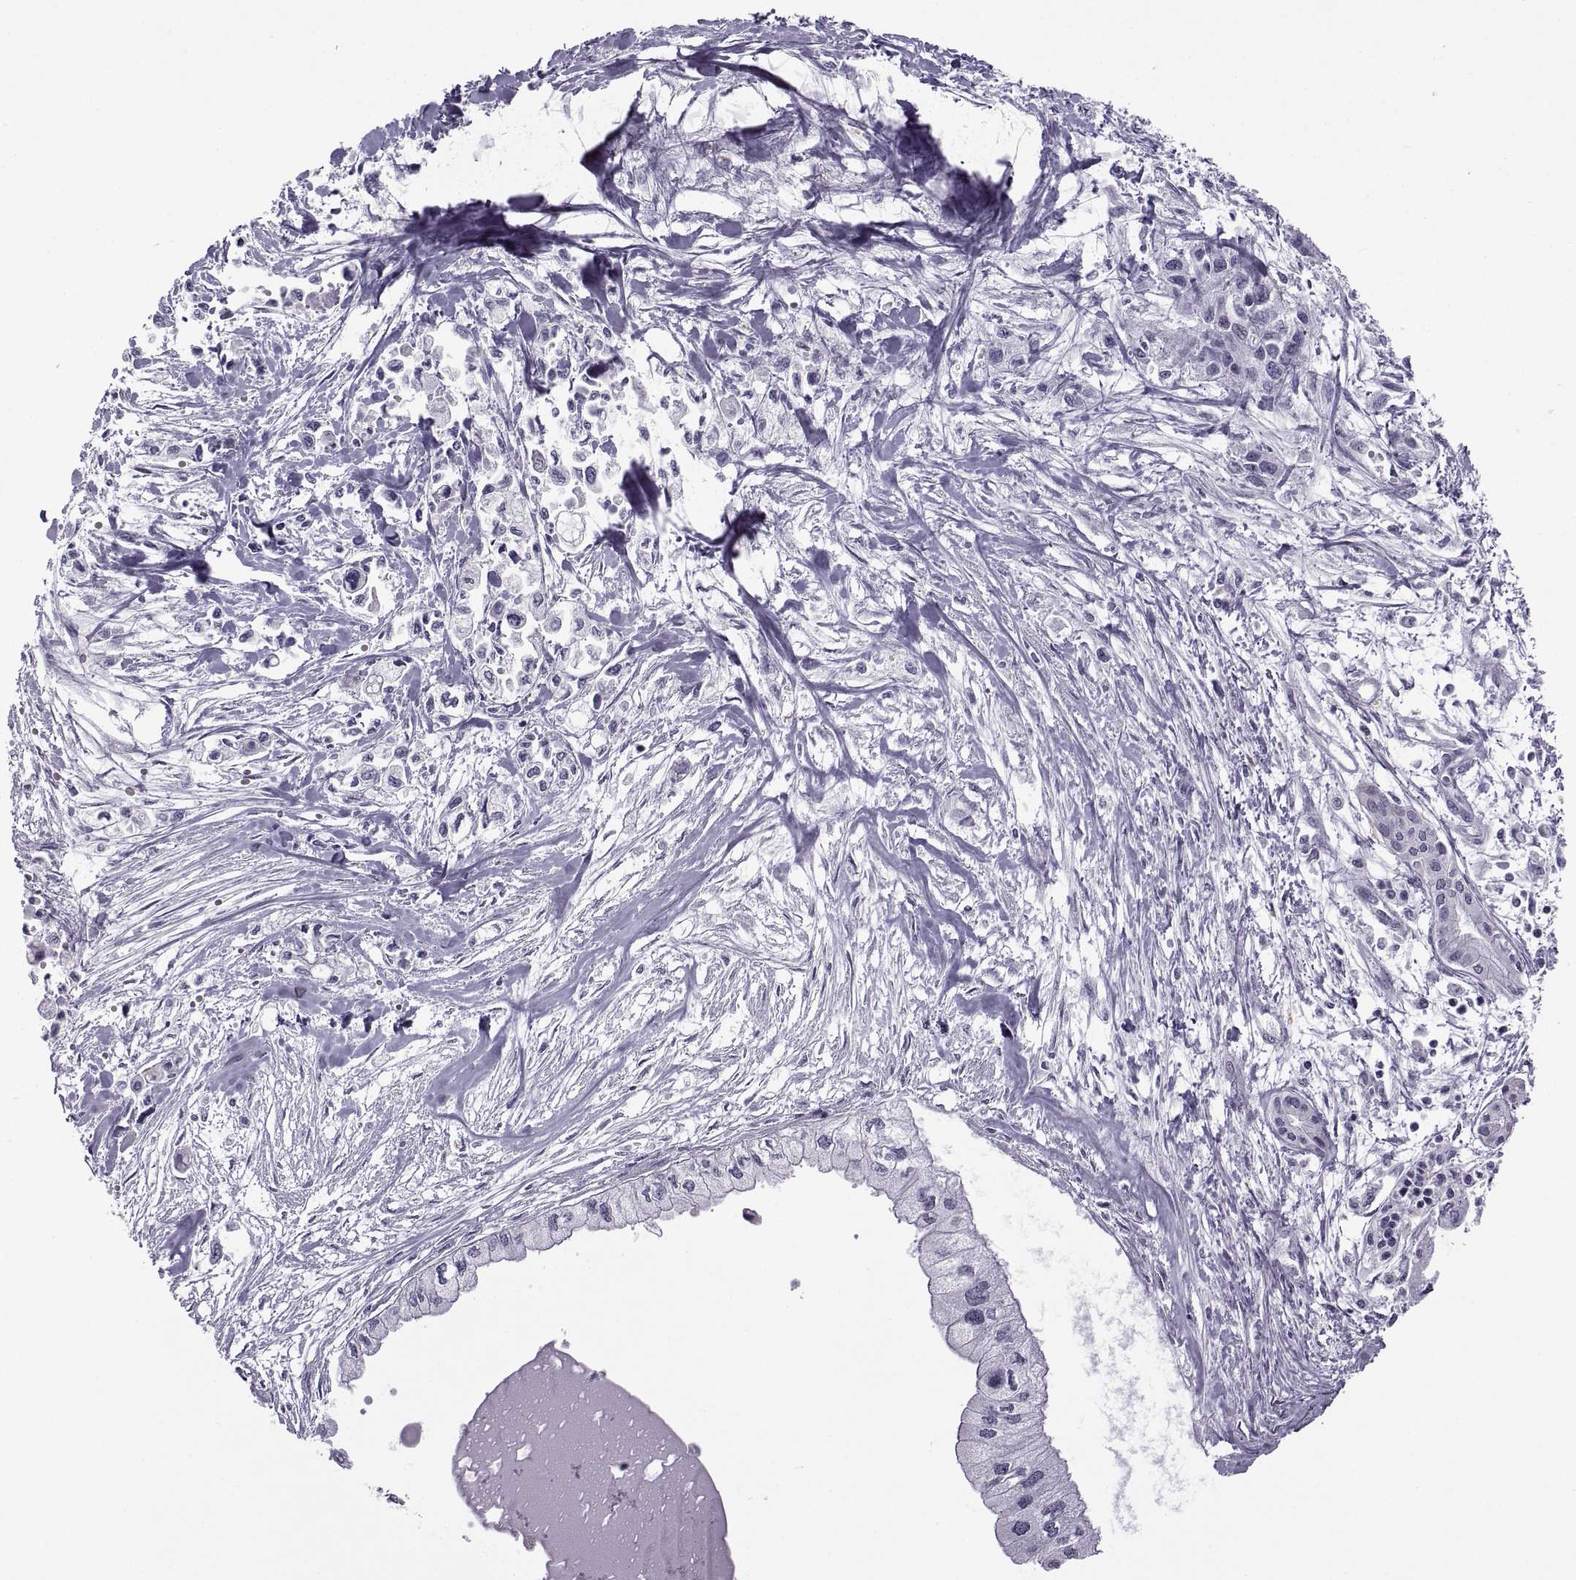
{"staining": {"intensity": "negative", "quantity": "none", "location": "none"}, "tissue": "pancreatic cancer", "cell_type": "Tumor cells", "image_type": "cancer", "snomed": [{"axis": "morphology", "description": "Adenocarcinoma, NOS"}, {"axis": "topography", "description": "Pancreas"}], "caption": "This micrograph is of adenocarcinoma (pancreatic) stained with immunohistochemistry (IHC) to label a protein in brown with the nuclei are counter-stained blue. There is no expression in tumor cells.", "gene": "TBC1D3G", "patient": {"sex": "female", "age": 61}}